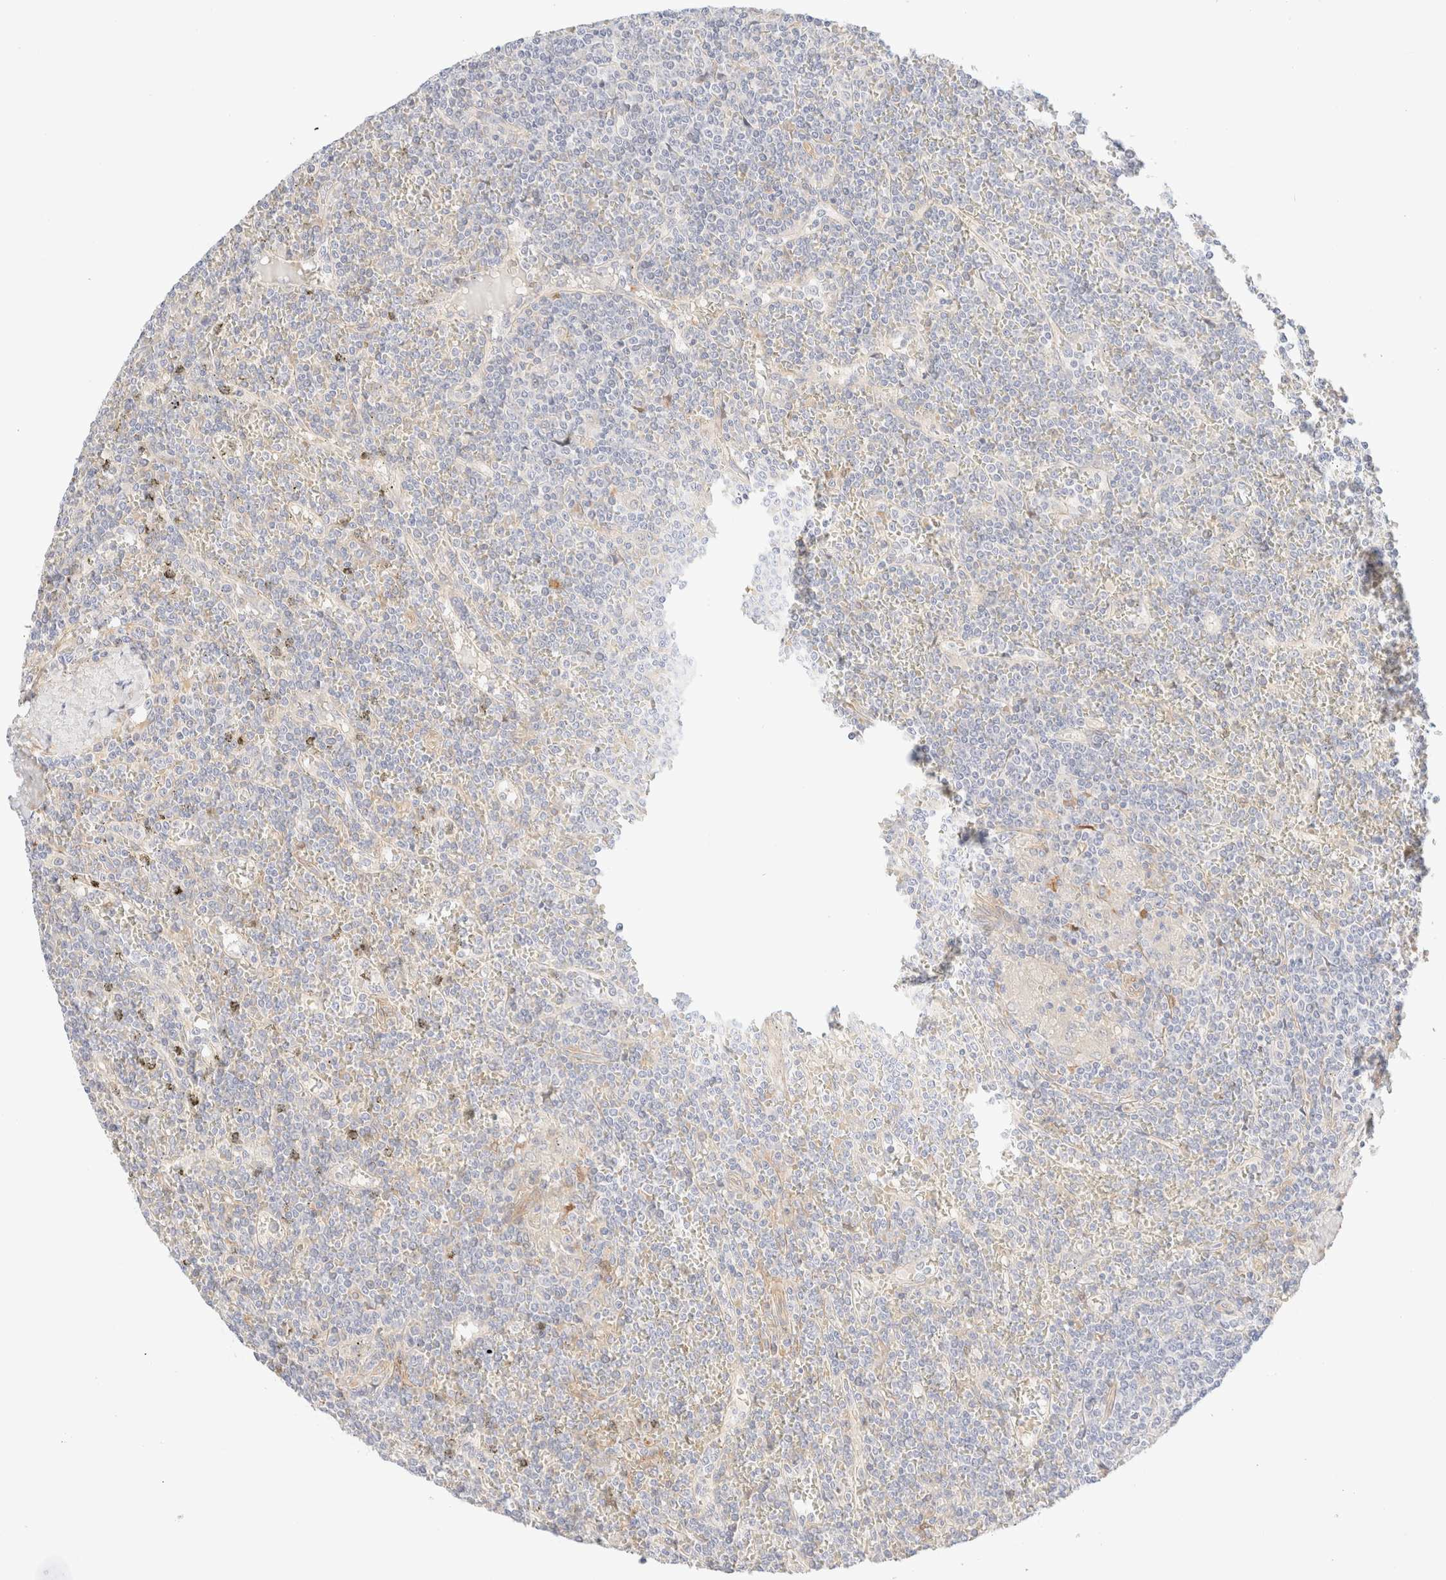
{"staining": {"intensity": "negative", "quantity": "none", "location": "none"}, "tissue": "lymphoma", "cell_type": "Tumor cells", "image_type": "cancer", "snomed": [{"axis": "morphology", "description": "Malignant lymphoma, non-Hodgkin's type, Low grade"}, {"axis": "topography", "description": "Spleen"}], "caption": "The immunohistochemistry (IHC) micrograph has no significant staining in tumor cells of low-grade malignant lymphoma, non-Hodgkin's type tissue.", "gene": "NIBAN2", "patient": {"sex": "female", "age": 19}}